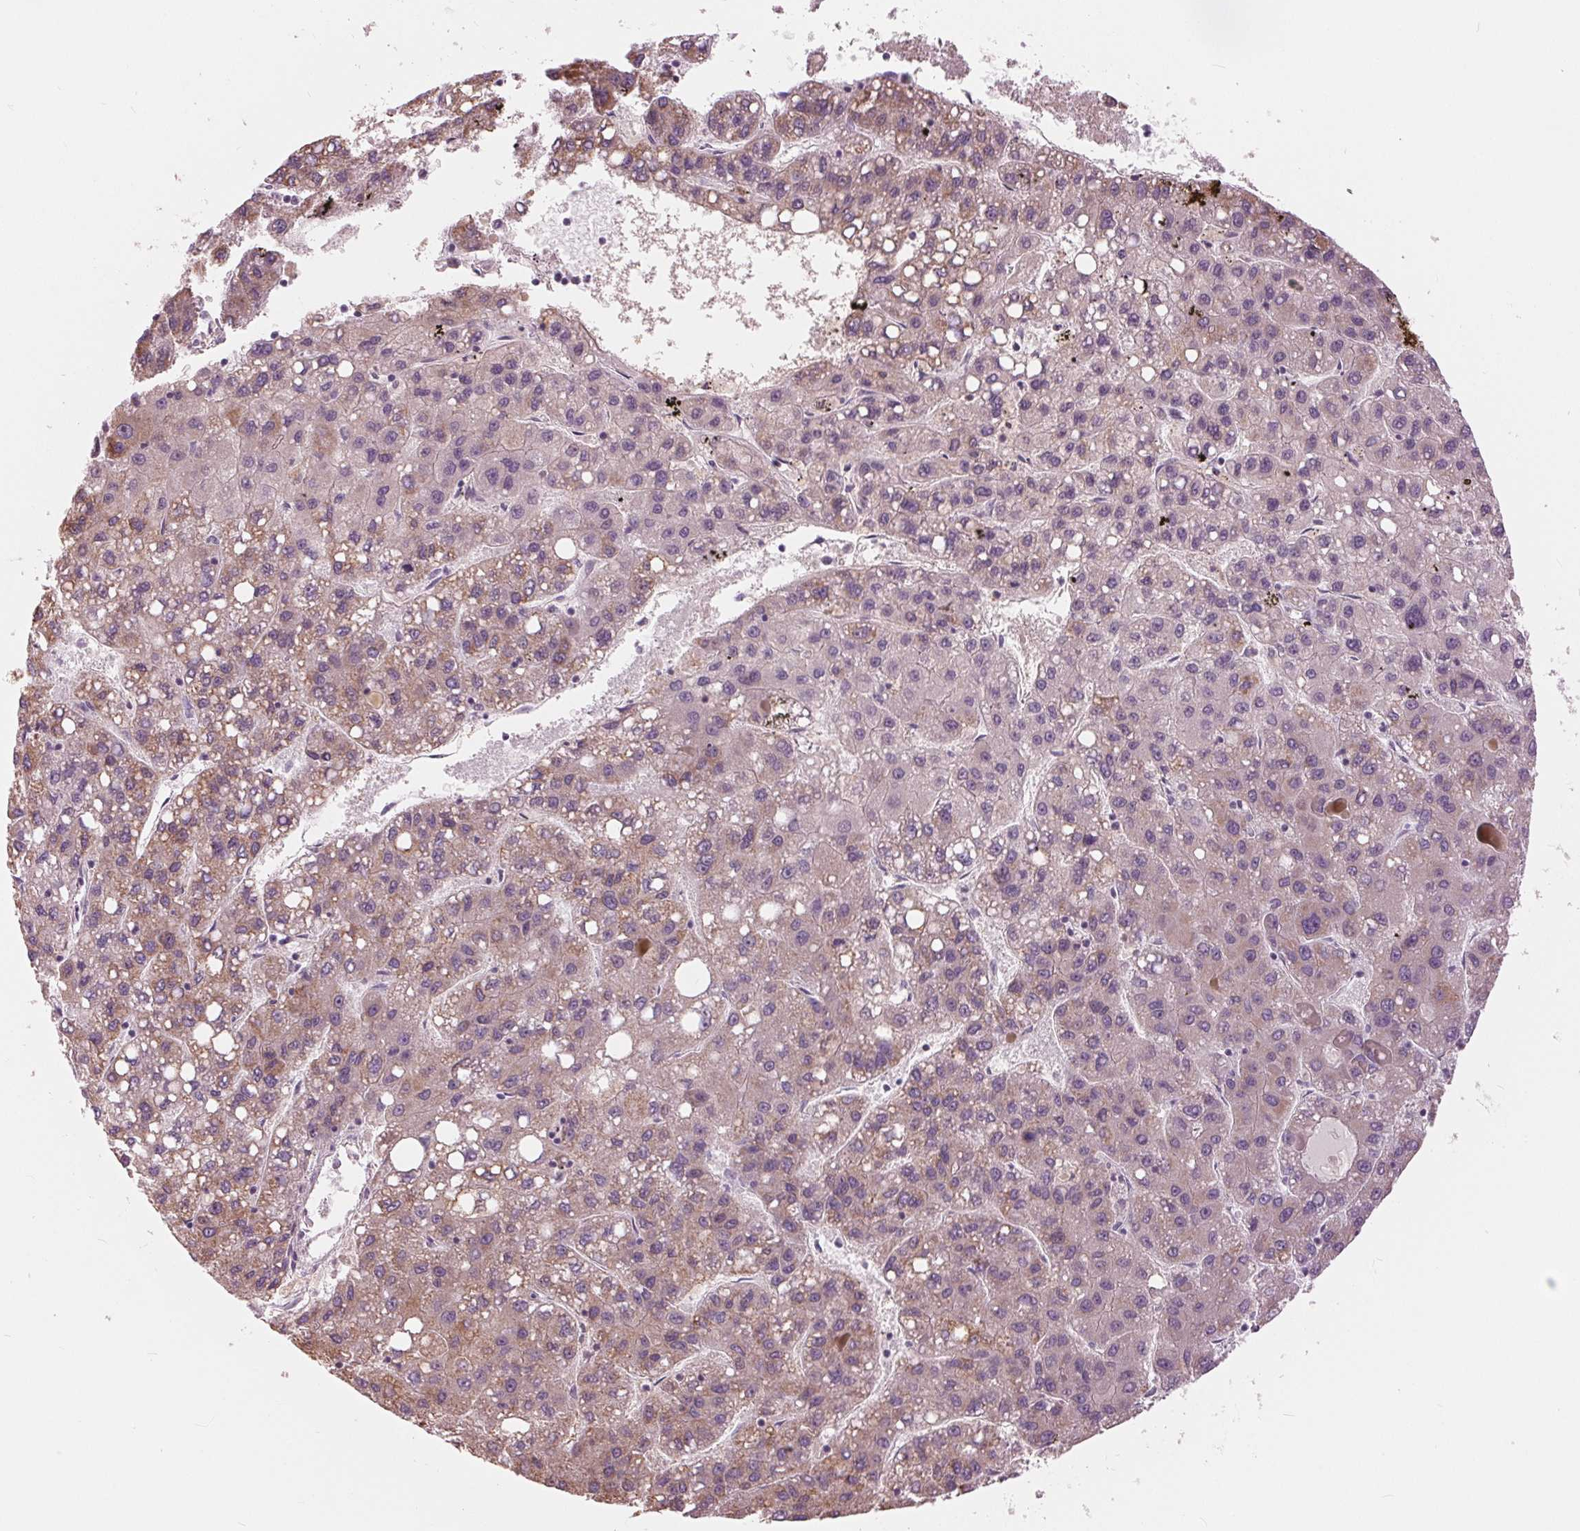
{"staining": {"intensity": "weak", "quantity": "25%-75%", "location": "cytoplasmic/membranous"}, "tissue": "liver cancer", "cell_type": "Tumor cells", "image_type": "cancer", "snomed": [{"axis": "morphology", "description": "Carcinoma, Hepatocellular, NOS"}, {"axis": "topography", "description": "Liver"}], "caption": "Immunohistochemical staining of liver cancer (hepatocellular carcinoma) demonstrates low levels of weak cytoplasmic/membranous positivity in about 25%-75% of tumor cells.", "gene": "SAMD4A", "patient": {"sex": "female", "age": 82}}